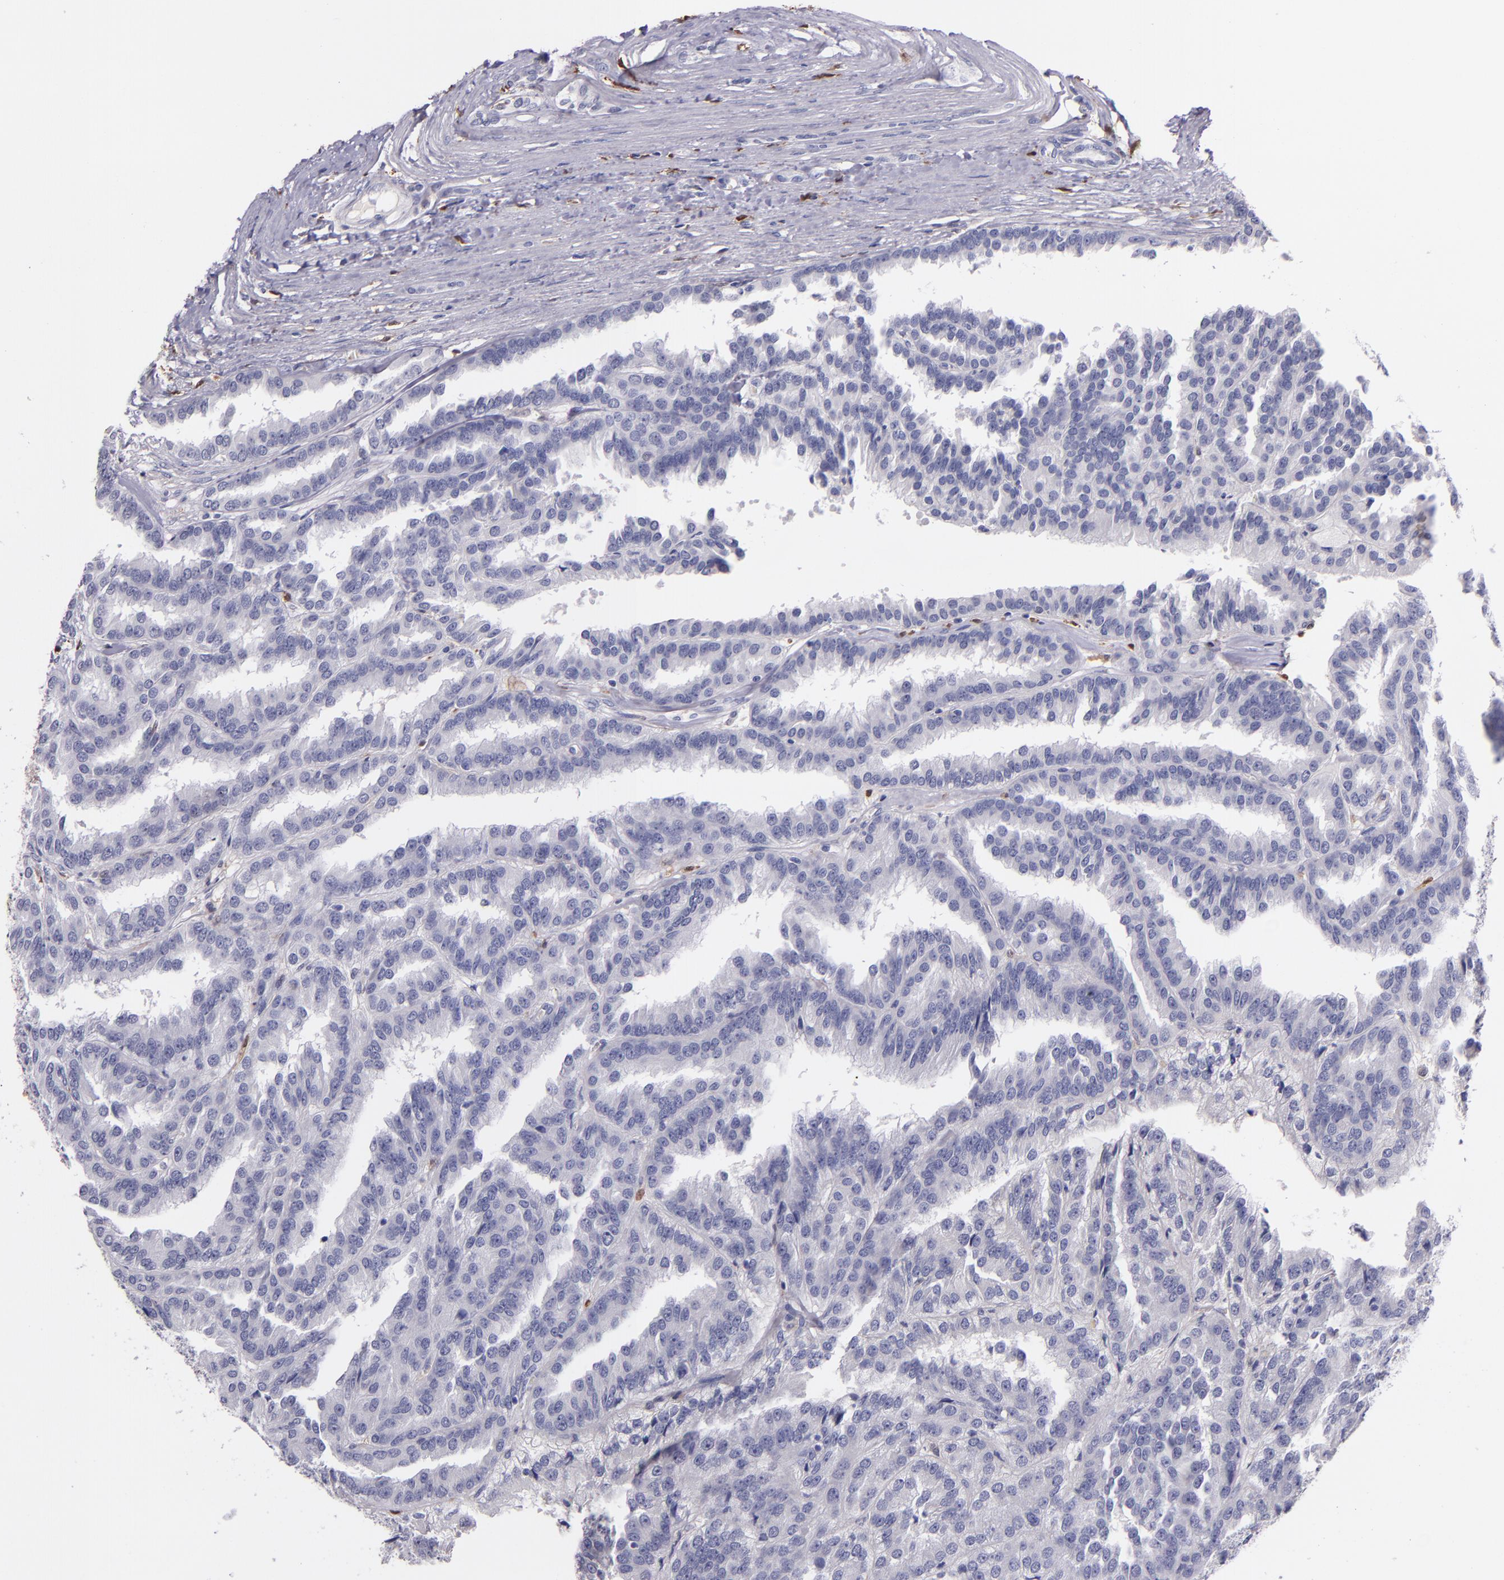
{"staining": {"intensity": "negative", "quantity": "none", "location": "none"}, "tissue": "renal cancer", "cell_type": "Tumor cells", "image_type": "cancer", "snomed": [{"axis": "morphology", "description": "Adenocarcinoma, NOS"}, {"axis": "topography", "description": "Kidney"}], "caption": "A high-resolution photomicrograph shows immunohistochemistry (IHC) staining of renal cancer (adenocarcinoma), which reveals no significant staining in tumor cells.", "gene": "F13A1", "patient": {"sex": "male", "age": 46}}